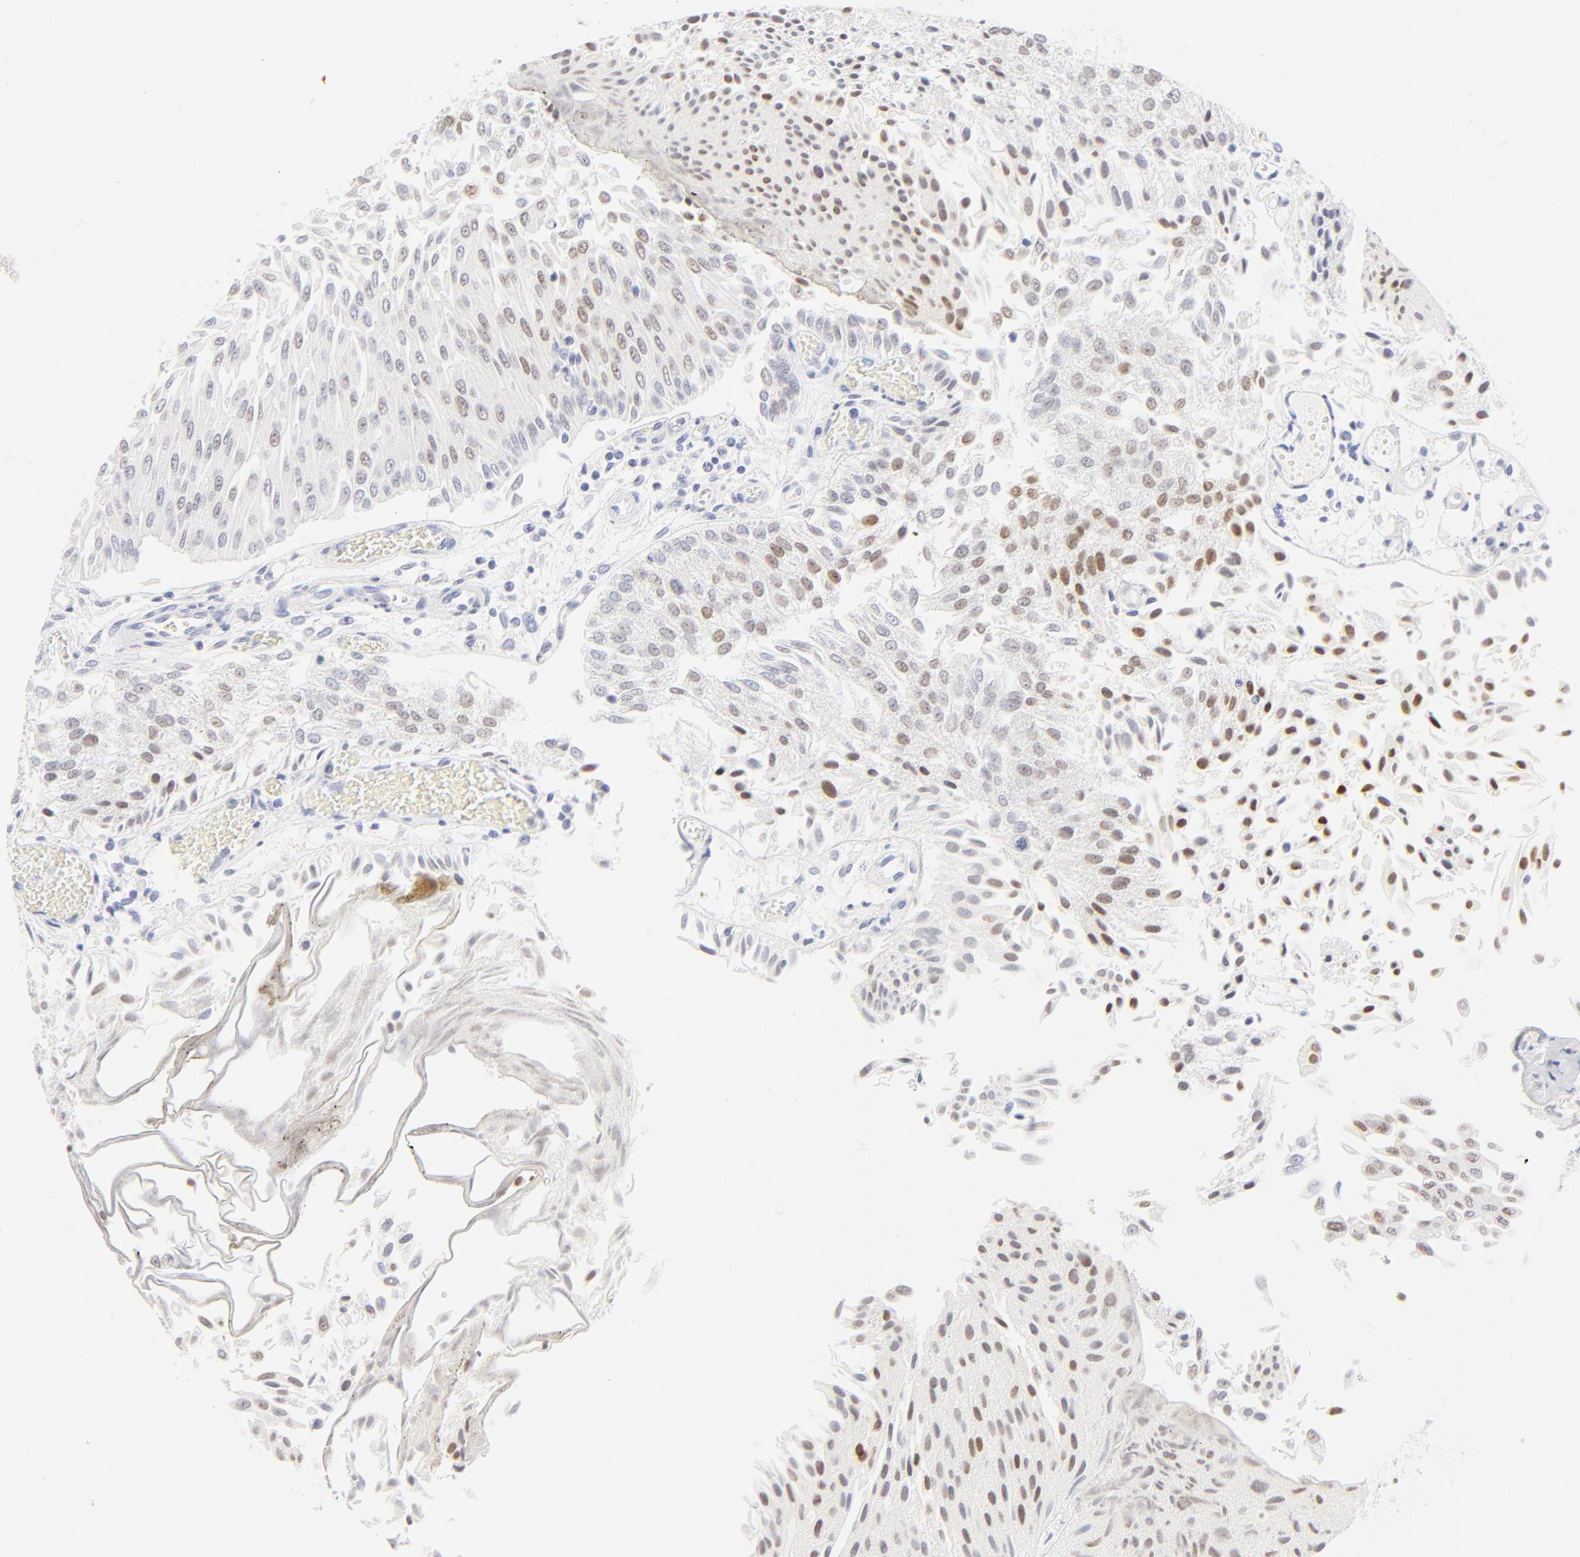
{"staining": {"intensity": "moderate", "quantity": "25%-75%", "location": "nuclear"}, "tissue": "urothelial cancer", "cell_type": "Tumor cells", "image_type": "cancer", "snomed": [{"axis": "morphology", "description": "Urothelial carcinoma, Low grade"}, {"axis": "topography", "description": "Urinary bladder"}], "caption": "The micrograph demonstrates immunohistochemical staining of urothelial carcinoma (low-grade). There is moderate nuclear staining is seen in about 25%-75% of tumor cells. Using DAB (brown) and hematoxylin (blue) stains, captured at high magnification using brightfield microscopy.", "gene": "ELF3", "patient": {"sex": "male", "age": 86}}